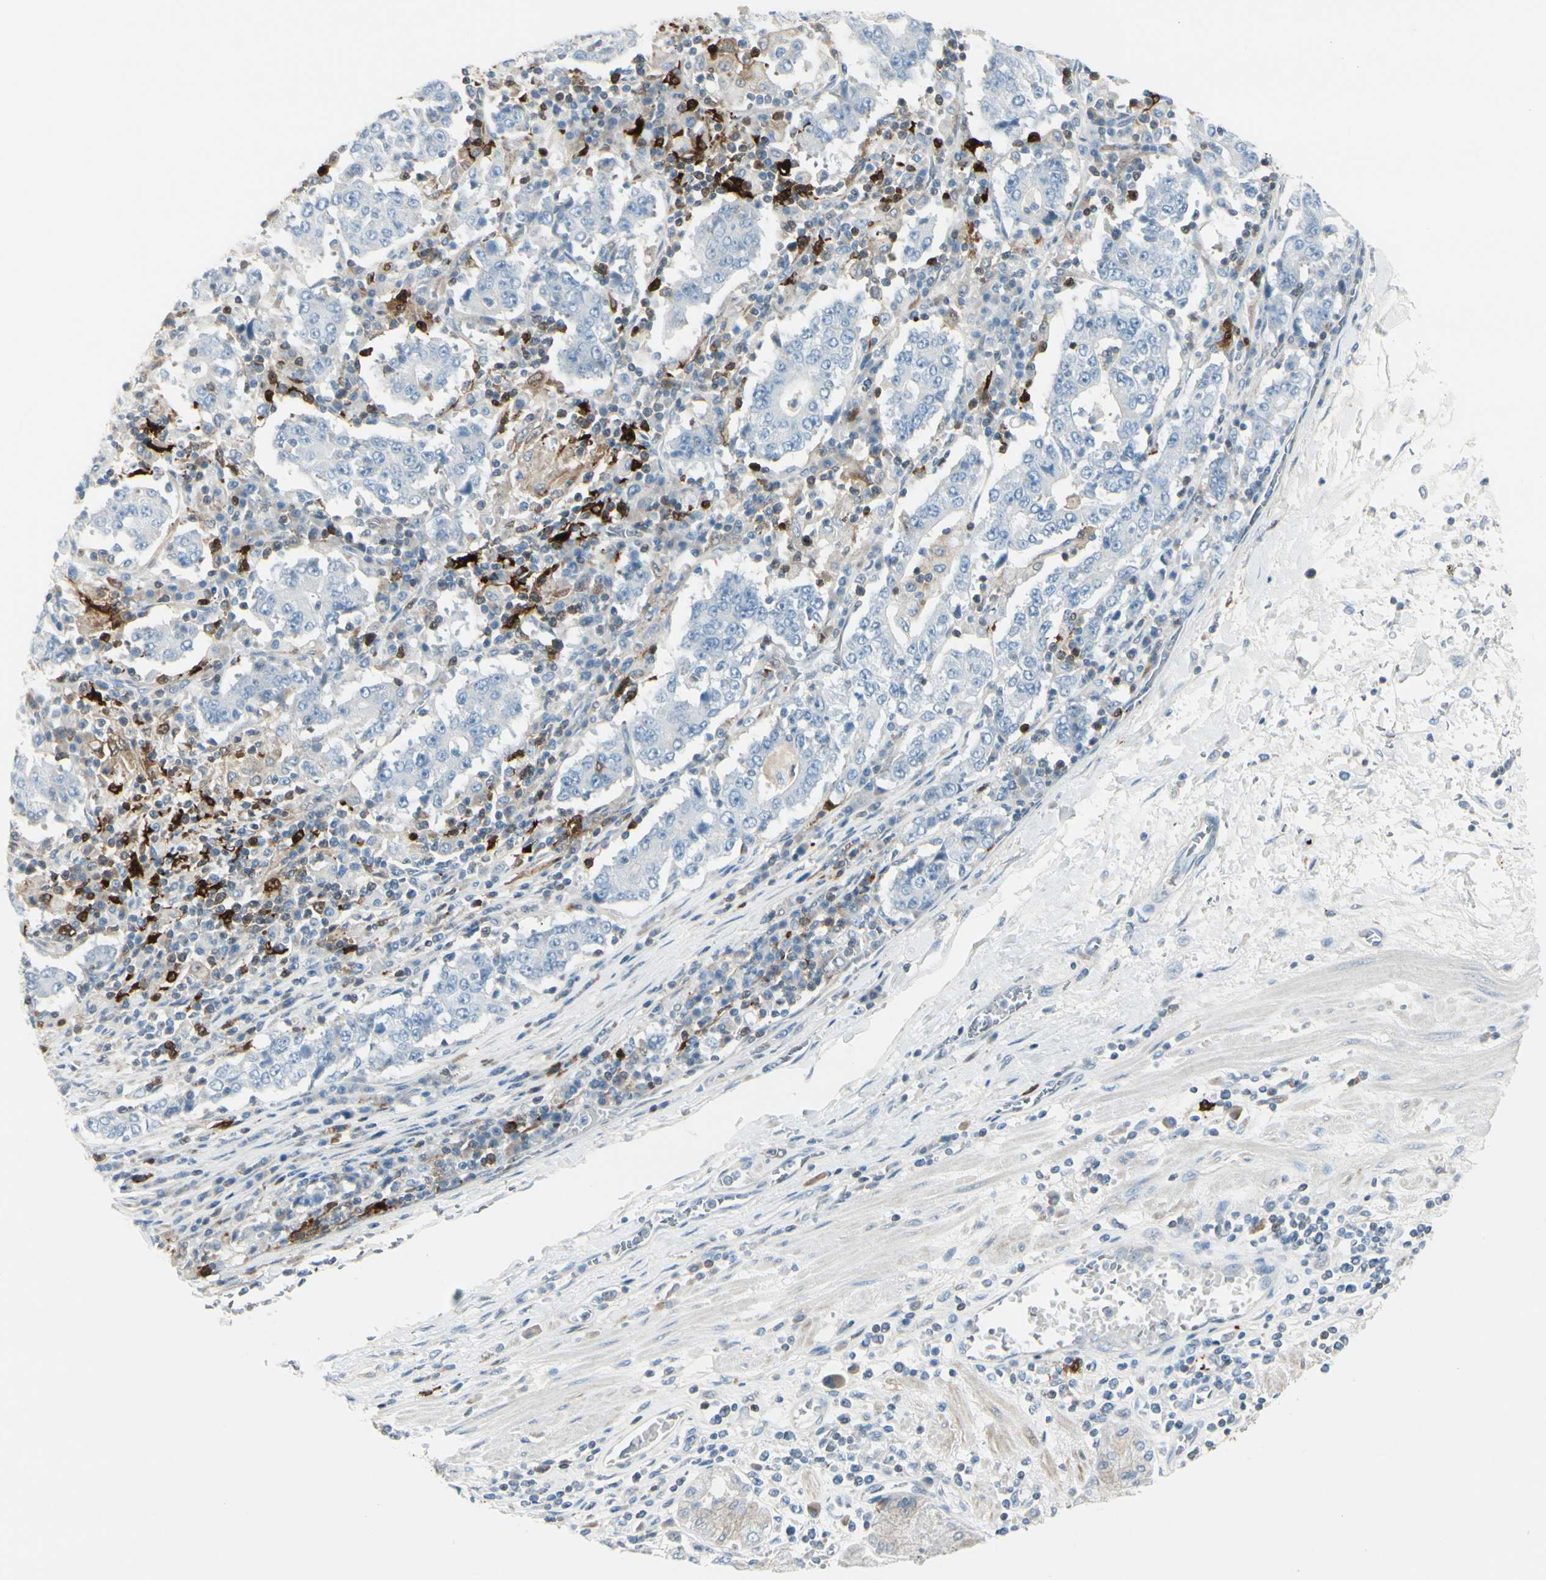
{"staining": {"intensity": "negative", "quantity": "none", "location": "none"}, "tissue": "stomach cancer", "cell_type": "Tumor cells", "image_type": "cancer", "snomed": [{"axis": "morphology", "description": "Normal tissue, NOS"}, {"axis": "morphology", "description": "Adenocarcinoma, NOS"}, {"axis": "topography", "description": "Stomach, upper"}, {"axis": "topography", "description": "Stomach"}], "caption": "The histopathology image displays no staining of tumor cells in stomach cancer (adenocarcinoma).", "gene": "TRAF1", "patient": {"sex": "male", "age": 59}}